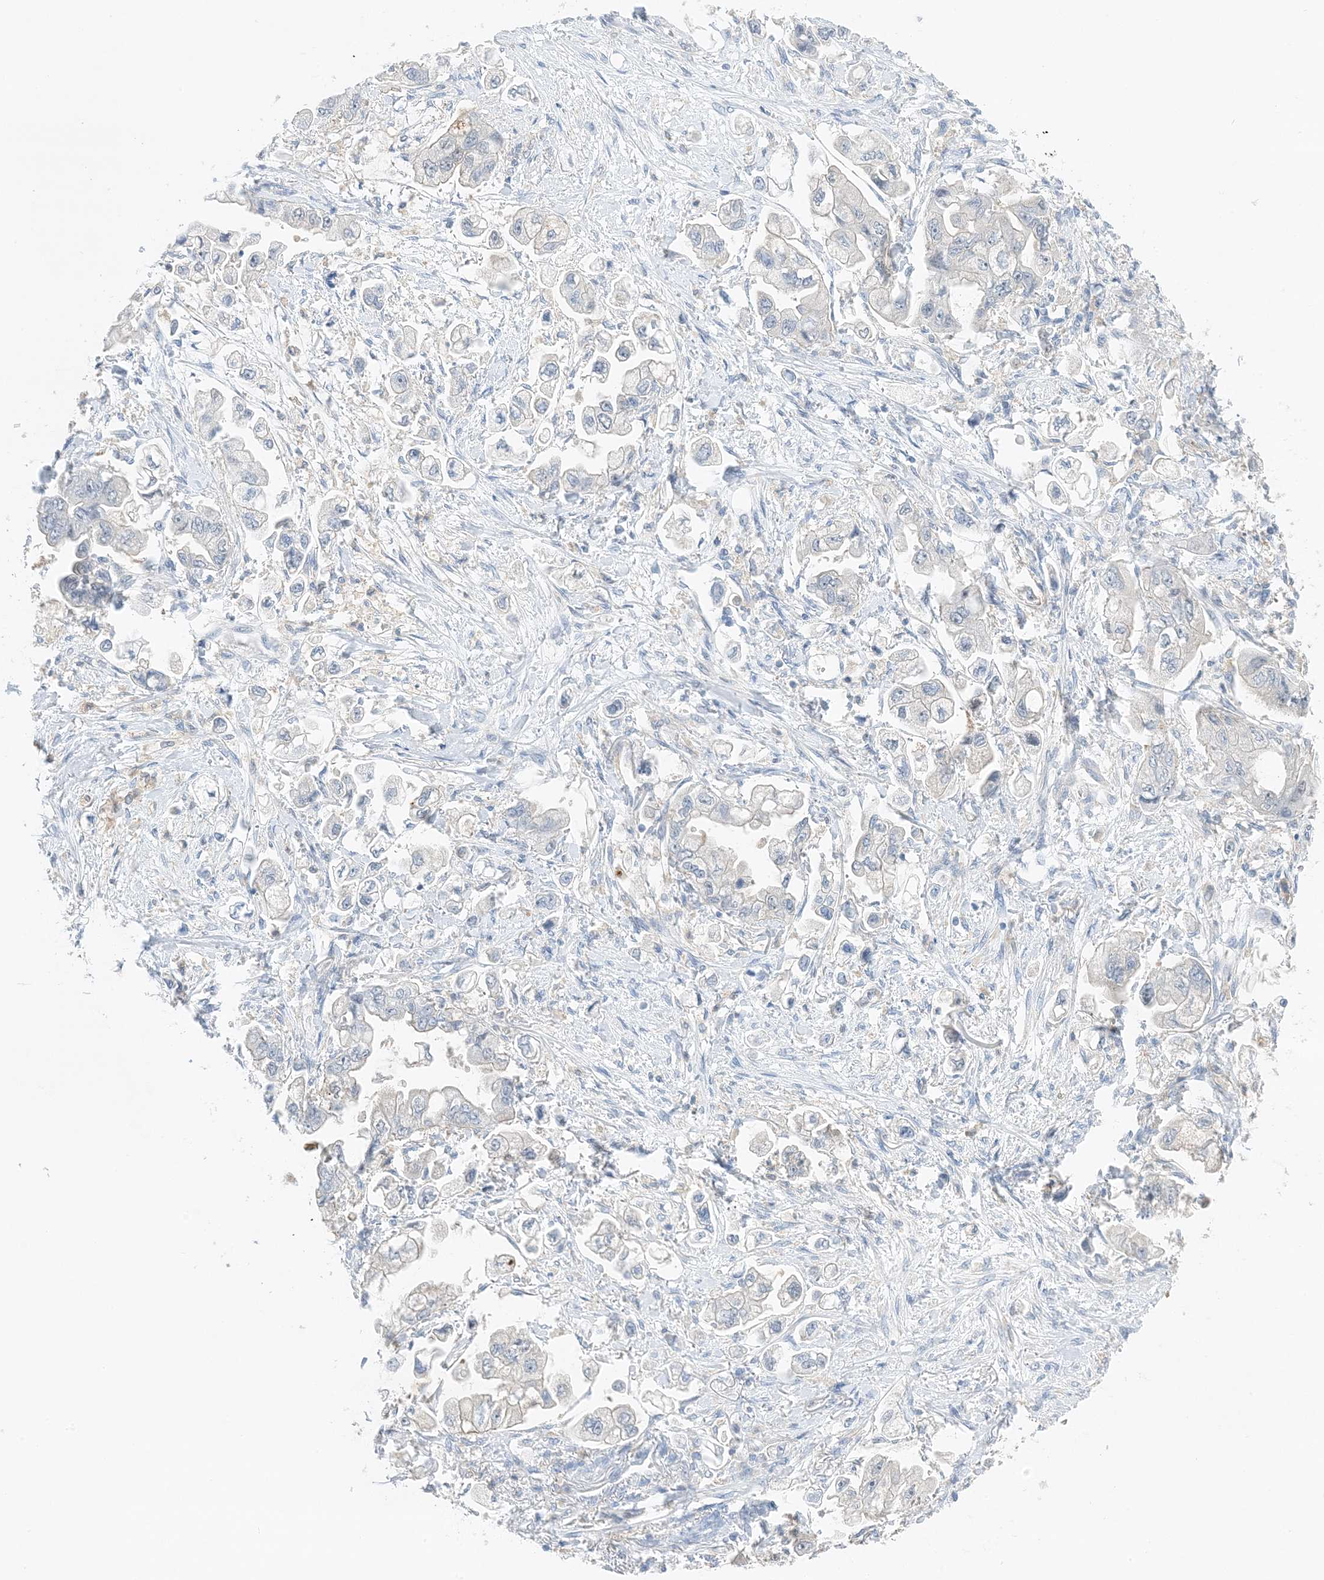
{"staining": {"intensity": "negative", "quantity": "none", "location": "none"}, "tissue": "stomach cancer", "cell_type": "Tumor cells", "image_type": "cancer", "snomed": [{"axis": "morphology", "description": "Adenocarcinoma, NOS"}, {"axis": "topography", "description": "Stomach"}], "caption": "Immunohistochemical staining of stomach cancer displays no significant staining in tumor cells.", "gene": "KIFBP", "patient": {"sex": "male", "age": 62}}